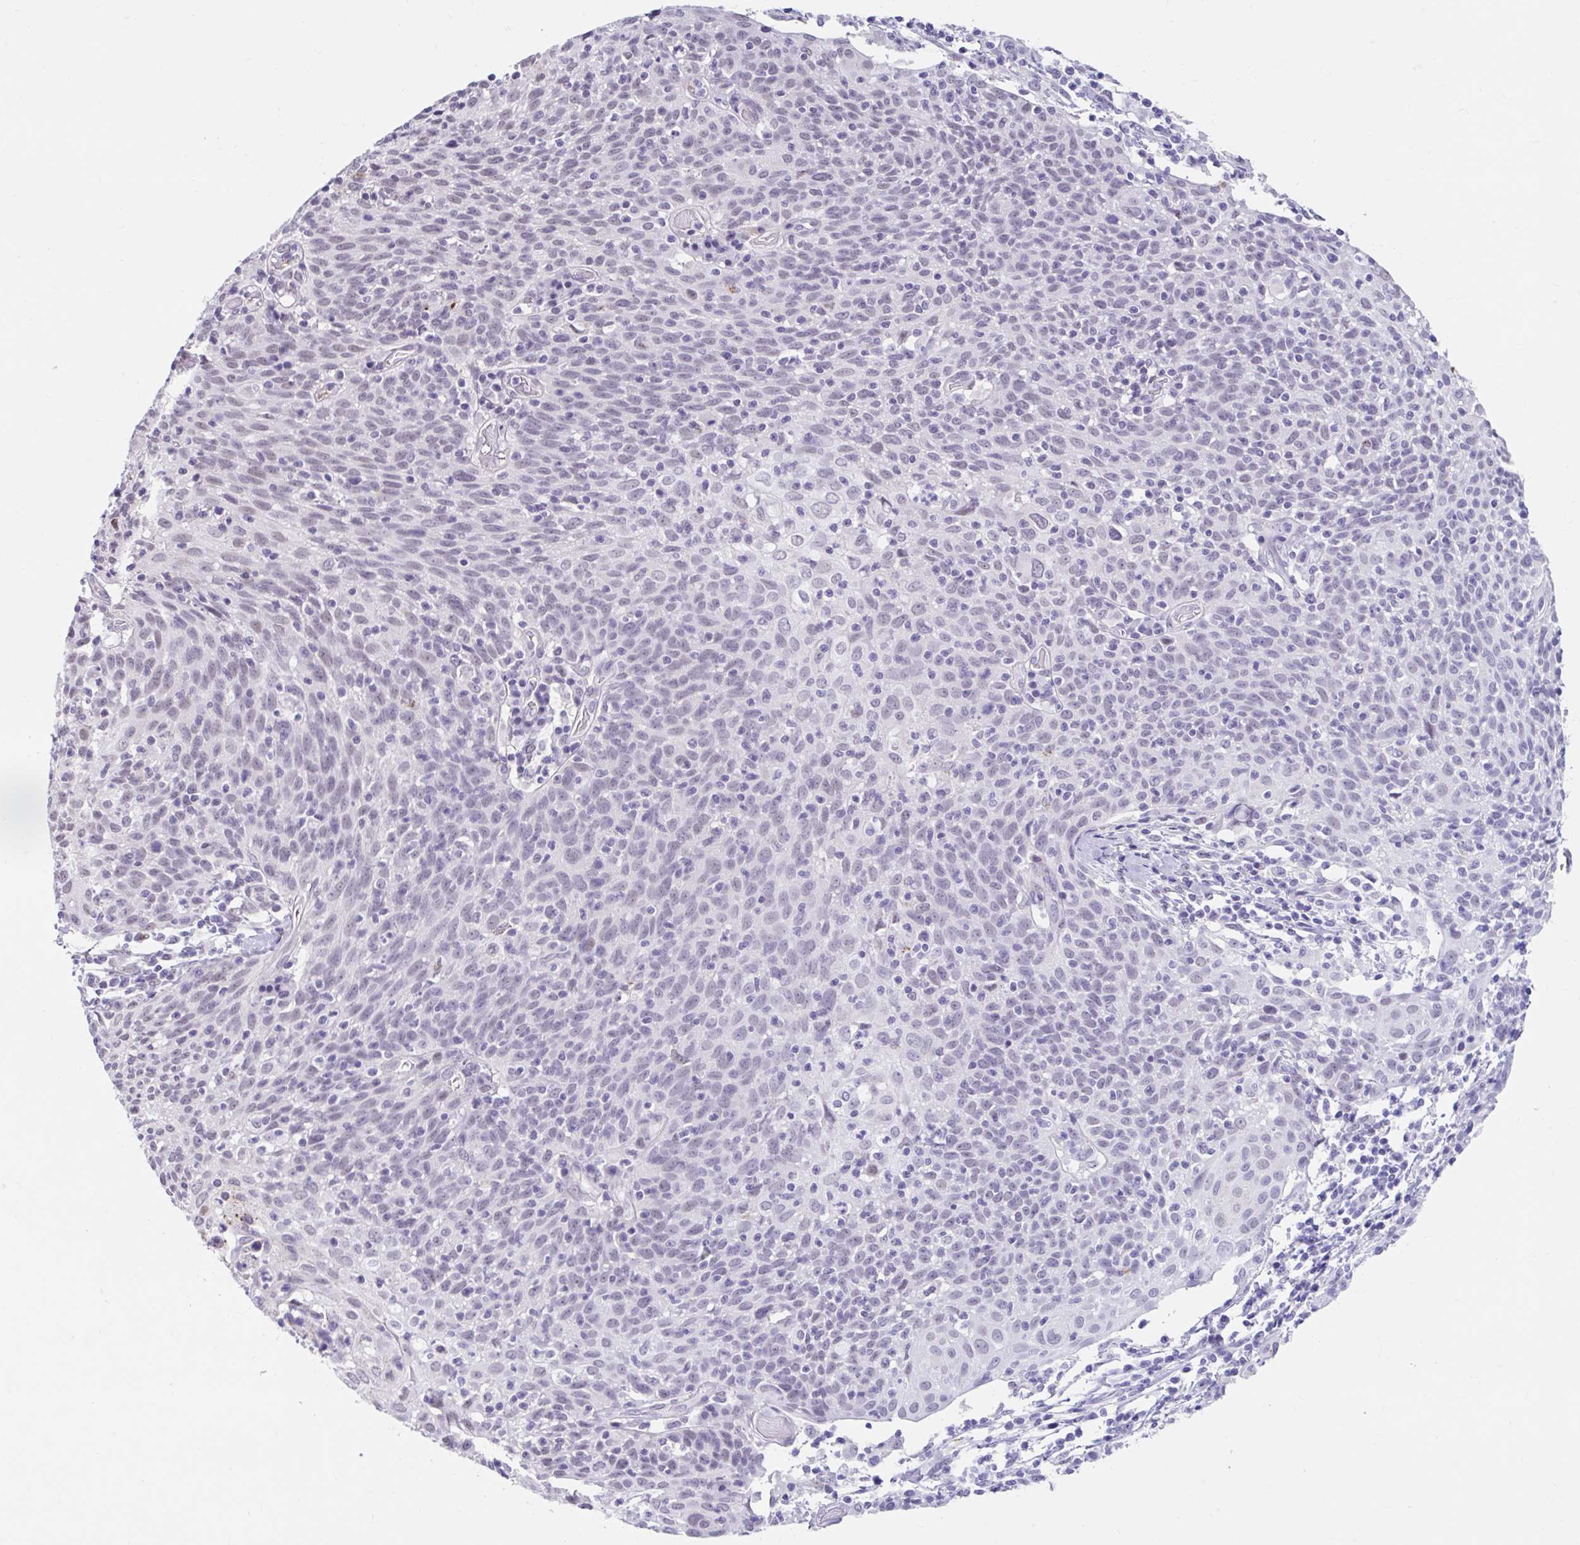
{"staining": {"intensity": "negative", "quantity": "none", "location": "none"}, "tissue": "cervical cancer", "cell_type": "Tumor cells", "image_type": "cancer", "snomed": [{"axis": "morphology", "description": "Squamous cell carcinoma, NOS"}, {"axis": "topography", "description": "Cervix"}], "caption": "Cervical cancer stained for a protein using IHC shows no positivity tumor cells.", "gene": "DCAF17", "patient": {"sex": "female", "age": 52}}